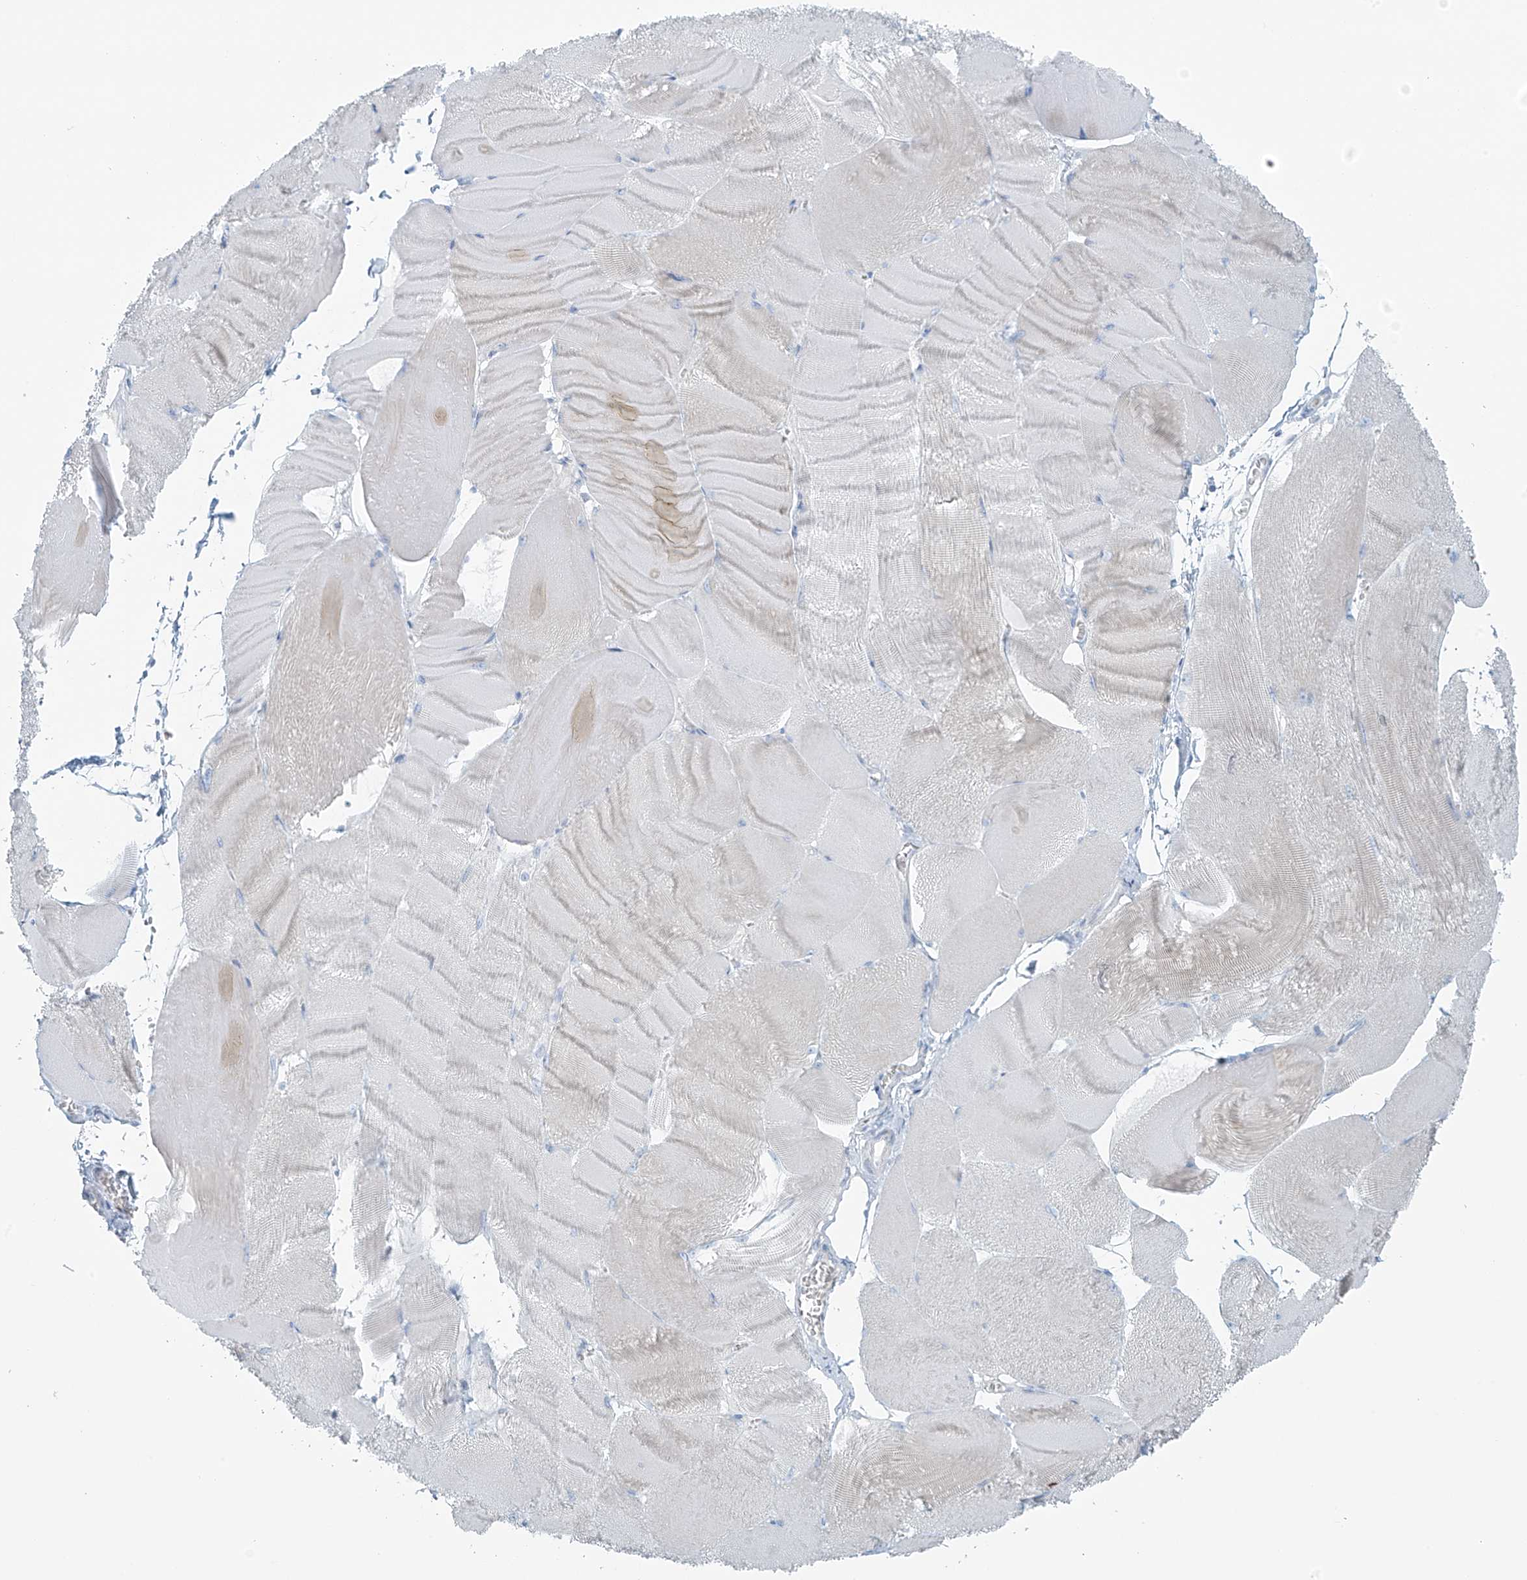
{"staining": {"intensity": "weak", "quantity": "<25%", "location": "cytoplasmic/membranous"}, "tissue": "skeletal muscle", "cell_type": "Myocytes", "image_type": "normal", "snomed": [{"axis": "morphology", "description": "Normal tissue, NOS"}, {"axis": "morphology", "description": "Basal cell carcinoma"}, {"axis": "topography", "description": "Skeletal muscle"}], "caption": "Benign skeletal muscle was stained to show a protein in brown. There is no significant expression in myocytes.", "gene": "SLC25A43", "patient": {"sex": "female", "age": 64}}